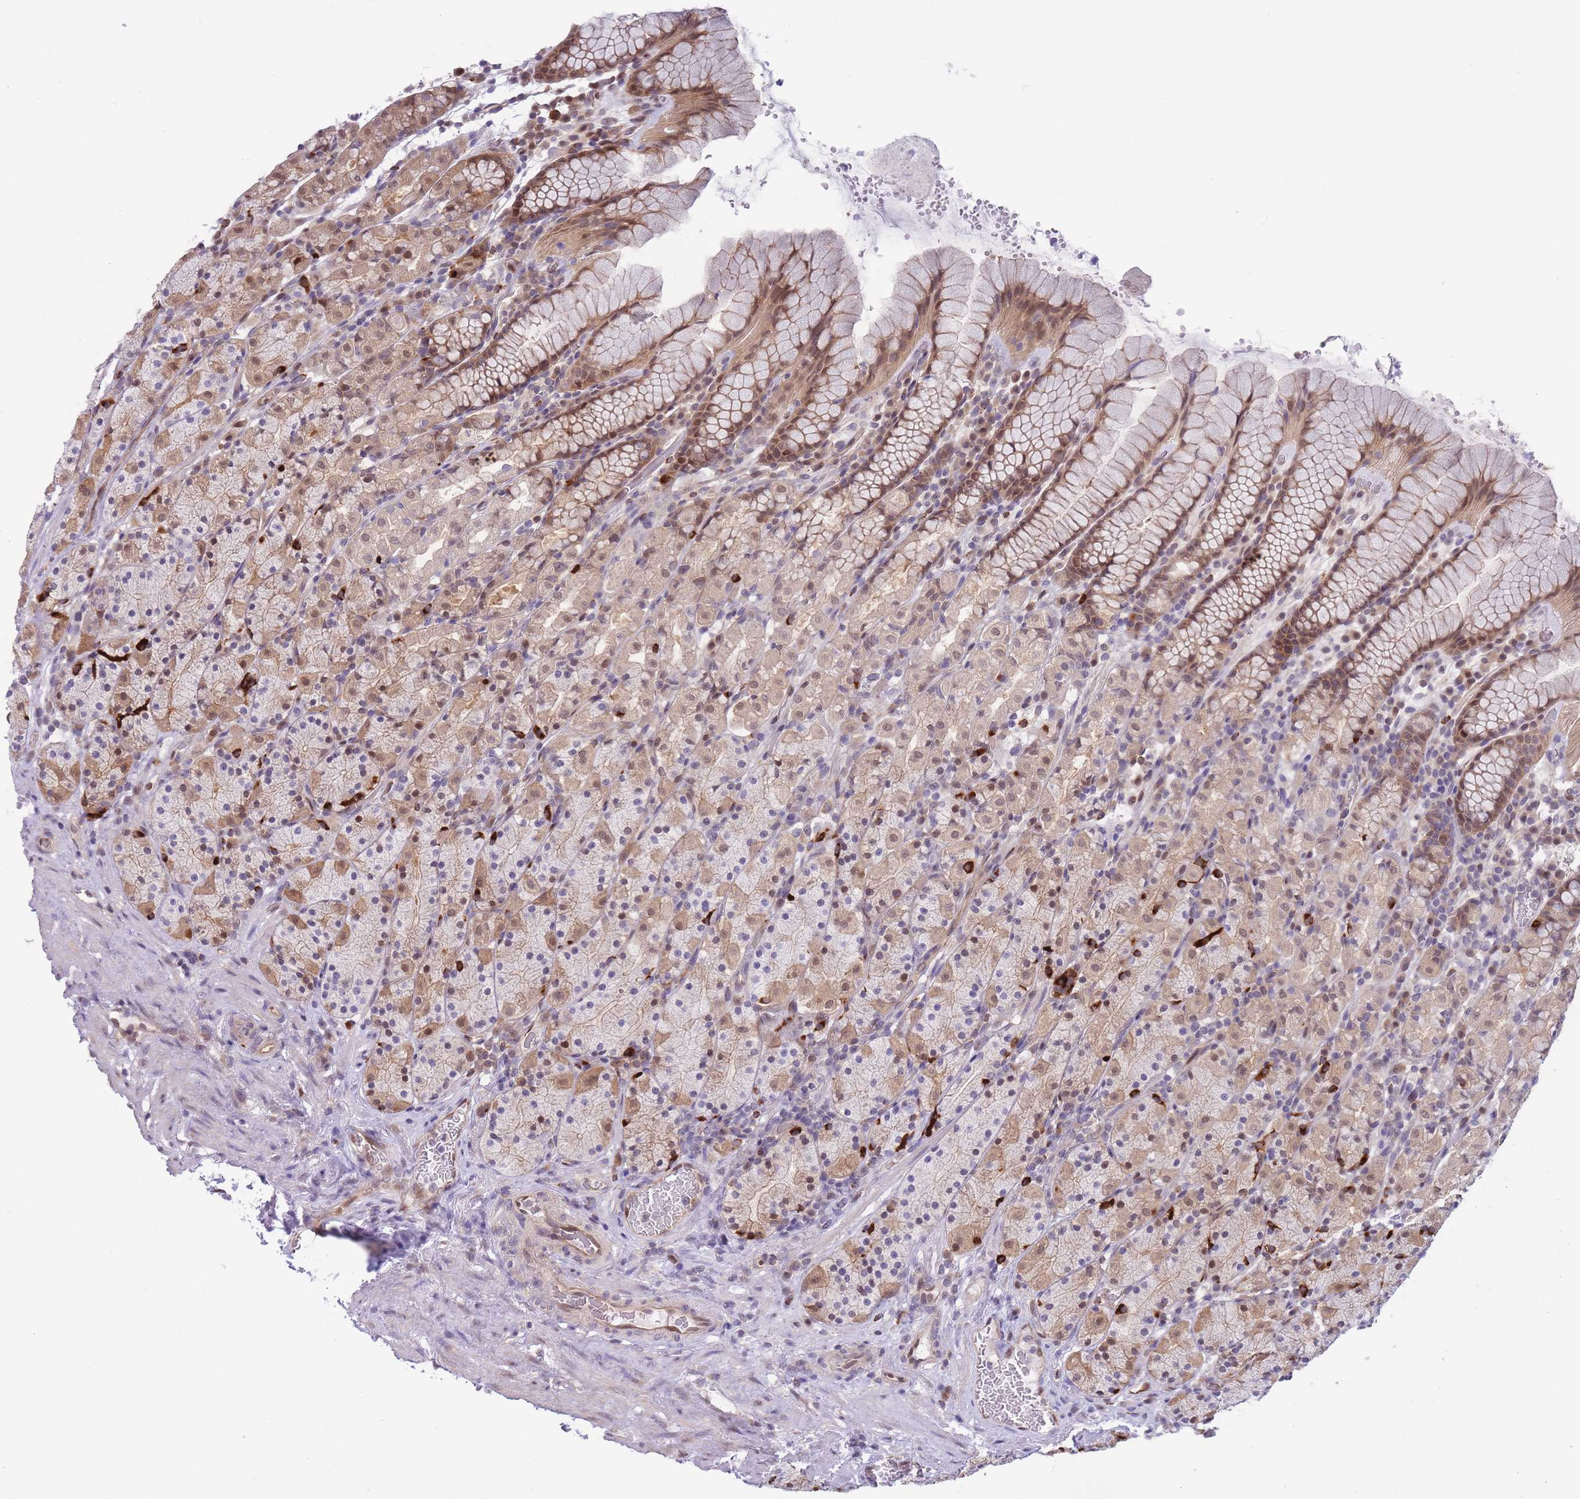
{"staining": {"intensity": "moderate", "quantity": ">75%", "location": "cytoplasmic/membranous,nuclear"}, "tissue": "stomach", "cell_type": "Glandular cells", "image_type": "normal", "snomed": [{"axis": "morphology", "description": "Normal tissue, NOS"}, {"axis": "topography", "description": "Stomach, upper"}, {"axis": "topography", "description": "Stomach"}], "caption": "Immunohistochemical staining of benign human stomach demonstrates >75% levels of moderate cytoplasmic/membranous,nuclear protein expression in approximately >75% of glandular cells. Nuclei are stained in blue.", "gene": "NSFL1C", "patient": {"sex": "male", "age": 62}}